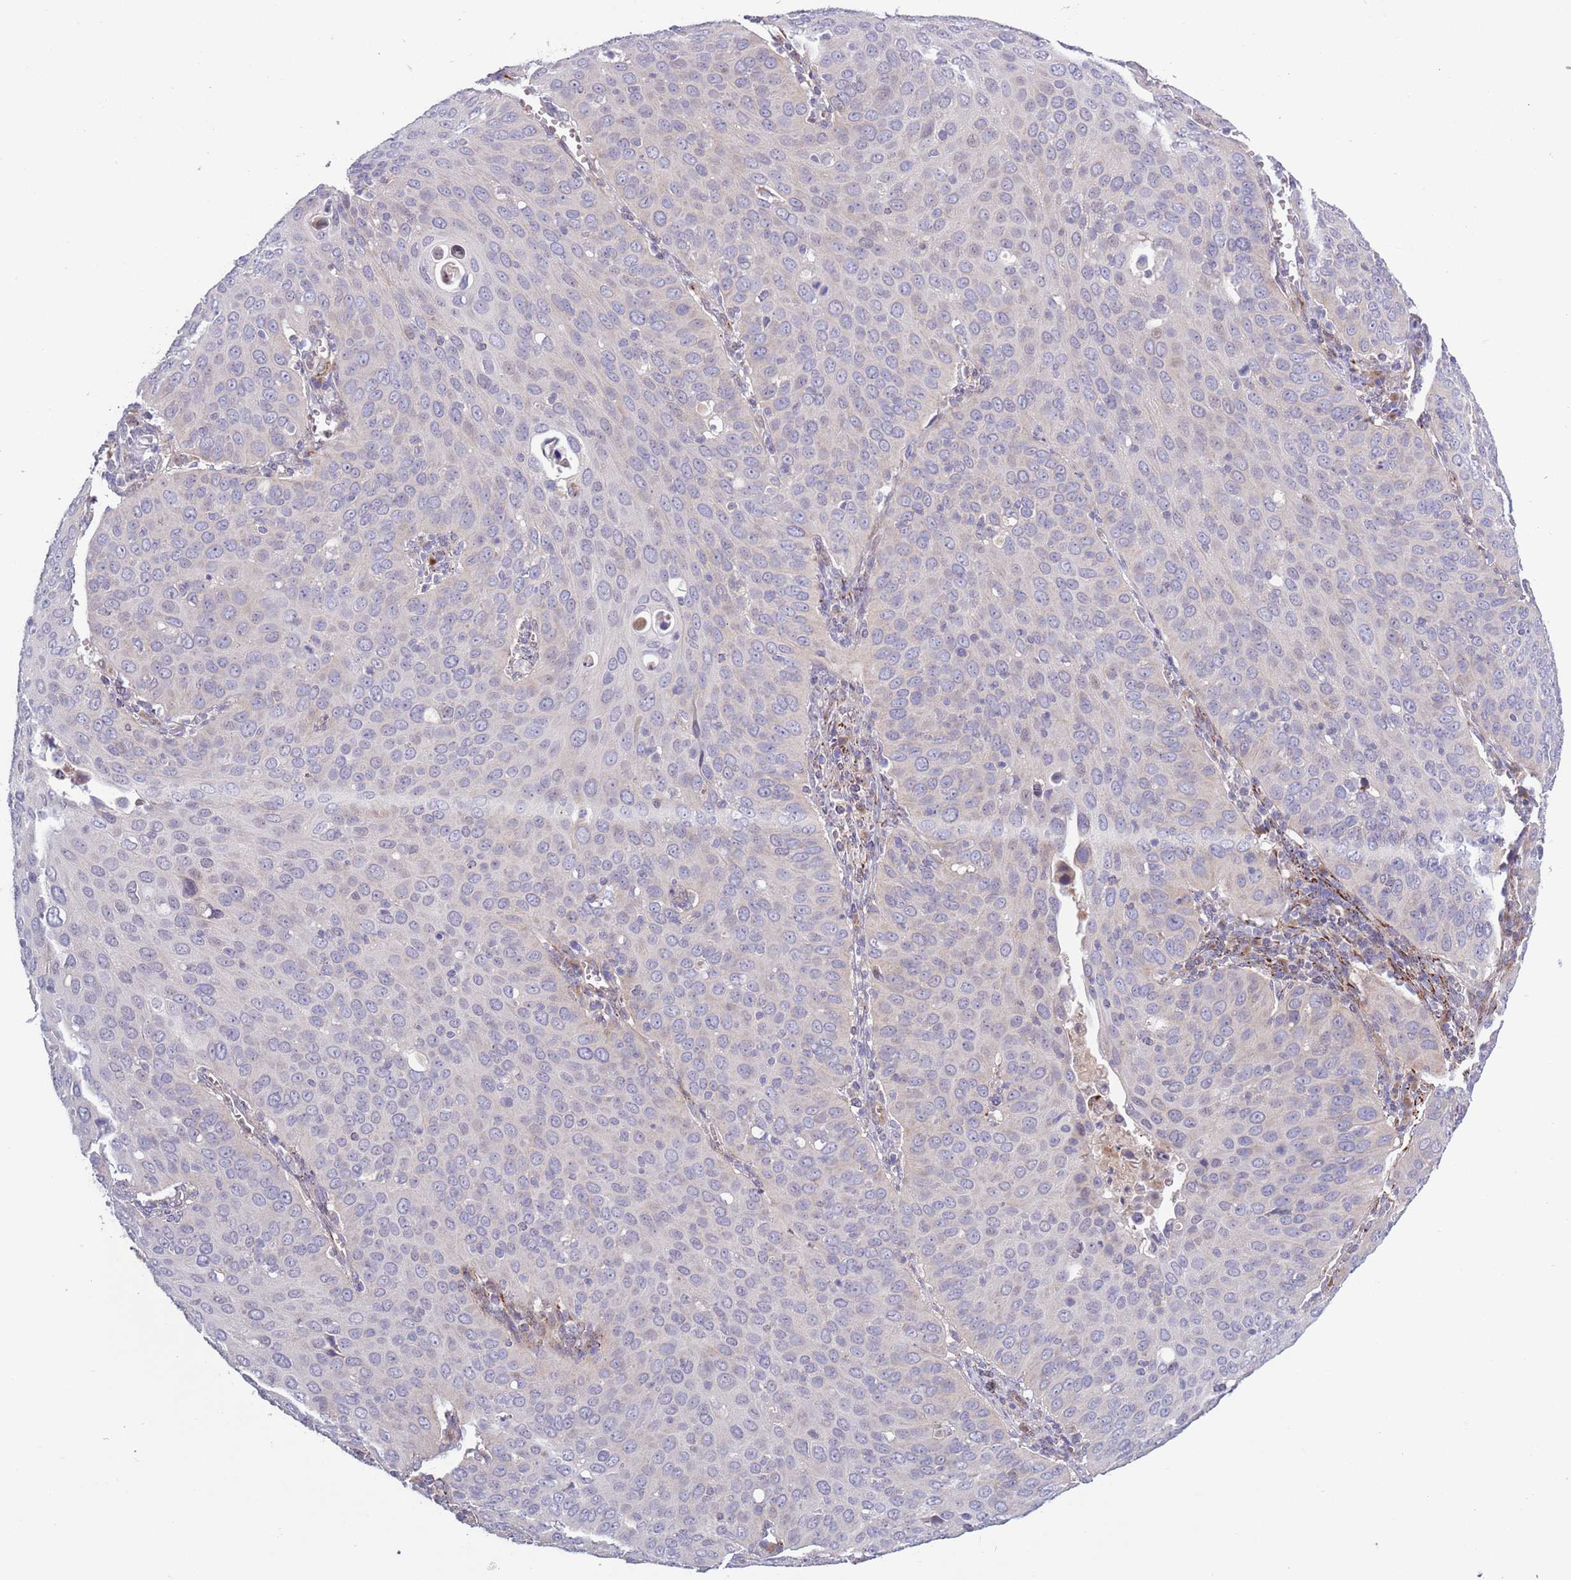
{"staining": {"intensity": "negative", "quantity": "none", "location": "none"}, "tissue": "cervical cancer", "cell_type": "Tumor cells", "image_type": "cancer", "snomed": [{"axis": "morphology", "description": "Squamous cell carcinoma, NOS"}, {"axis": "topography", "description": "Cervix"}], "caption": "Immunohistochemistry micrograph of cervical cancer stained for a protein (brown), which displays no expression in tumor cells.", "gene": "TYW1", "patient": {"sex": "female", "age": 36}}